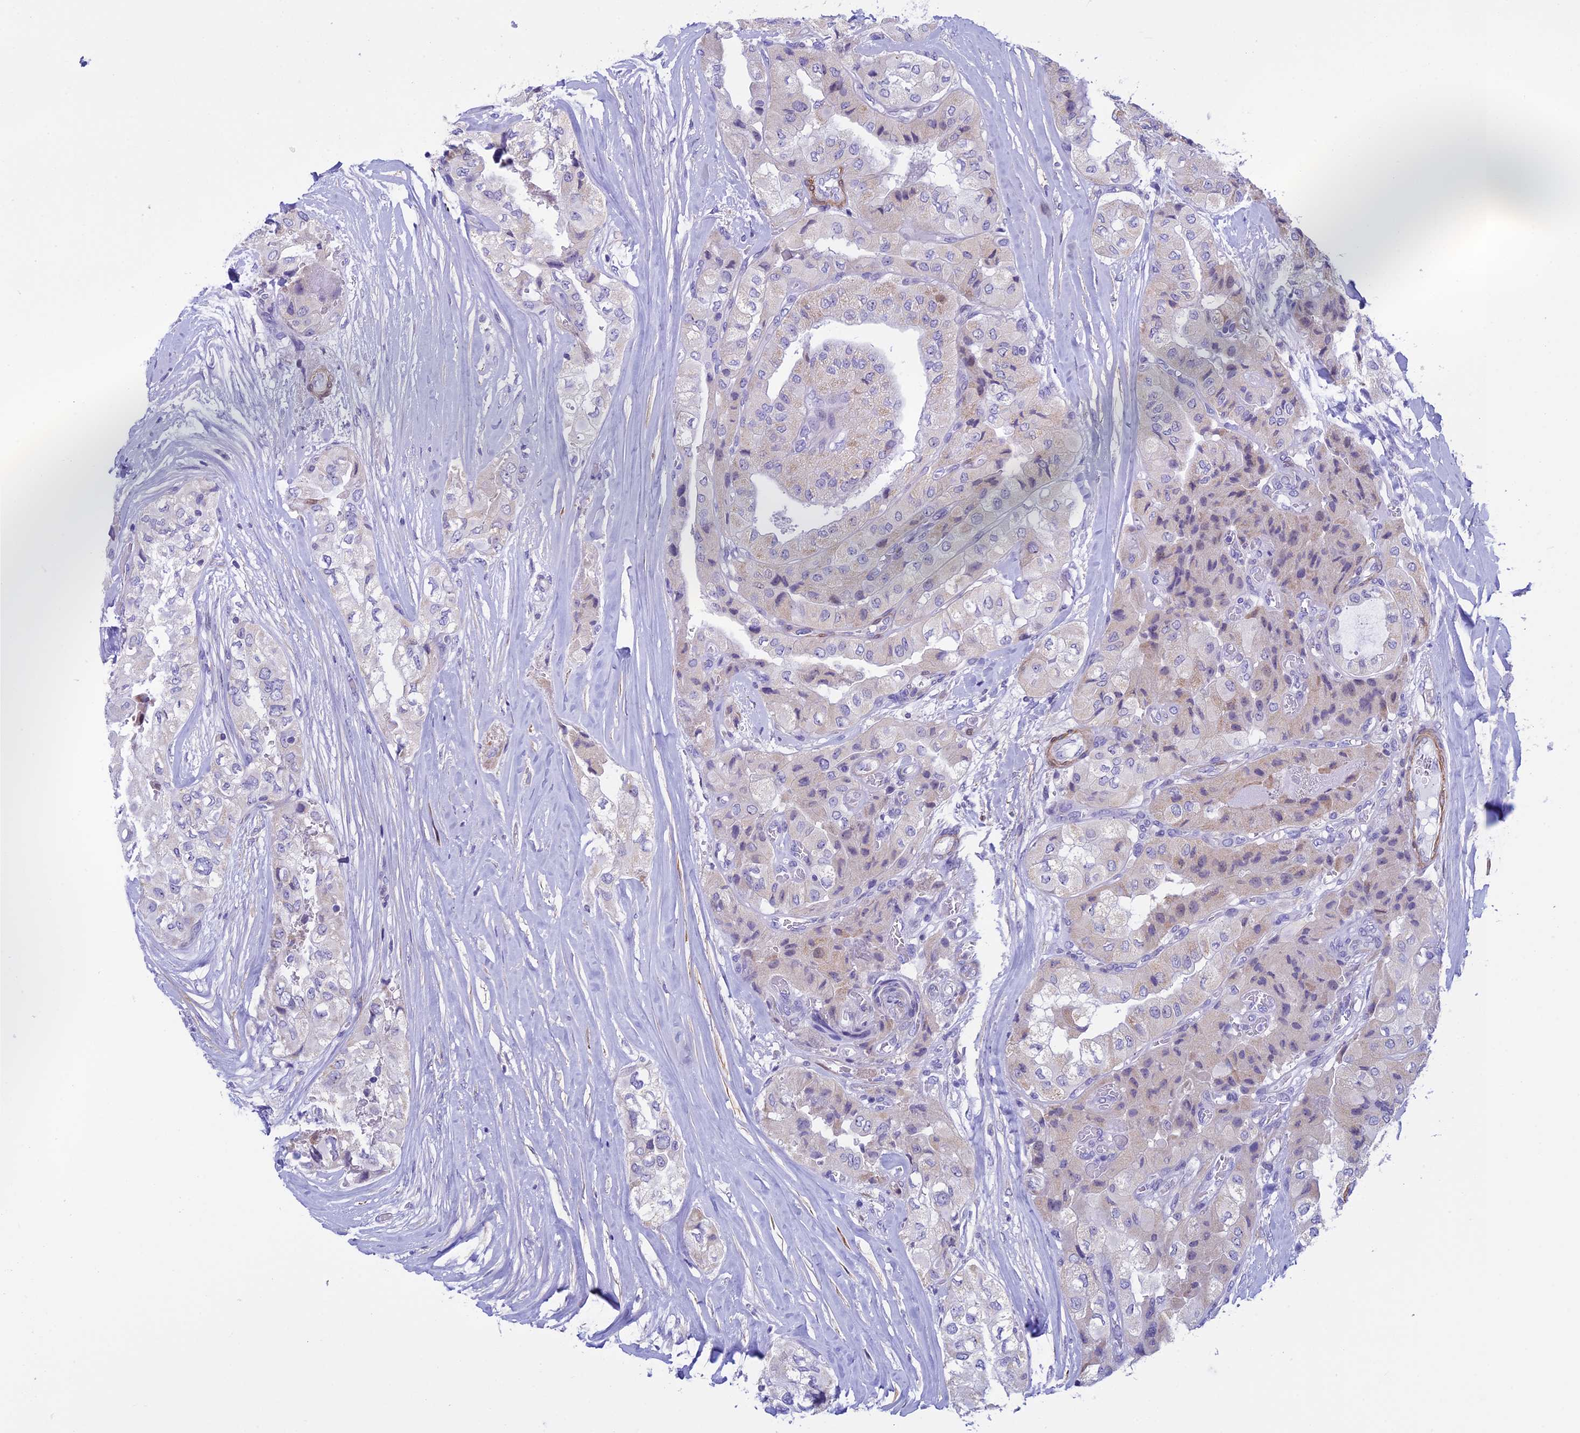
{"staining": {"intensity": "weak", "quantity": "<25%", "location": "cytoplasmic/membranous"}, "tissue": "thyroid cancer", "cell_type": "Tumor cells", "image_type": "cancer", "snomed": [{"axis": "morphology", "description": "Papillary adenocarcinoma, NOS"}, {"axis": "topography", "description": "Thyroid gland"}], "caption": "Immunohistochemistry (IHC) of human papillary adenocarcinoma (thyroid) reveals no positivity in tumor cells. Brightfield microscopy of immunohistochemistry (IHC) stained with DAB (brown) and hematoxylin (blue), captured at high magnification.", "gene": "IGSF6", "patient": {"sex": "female", "age": 59}}